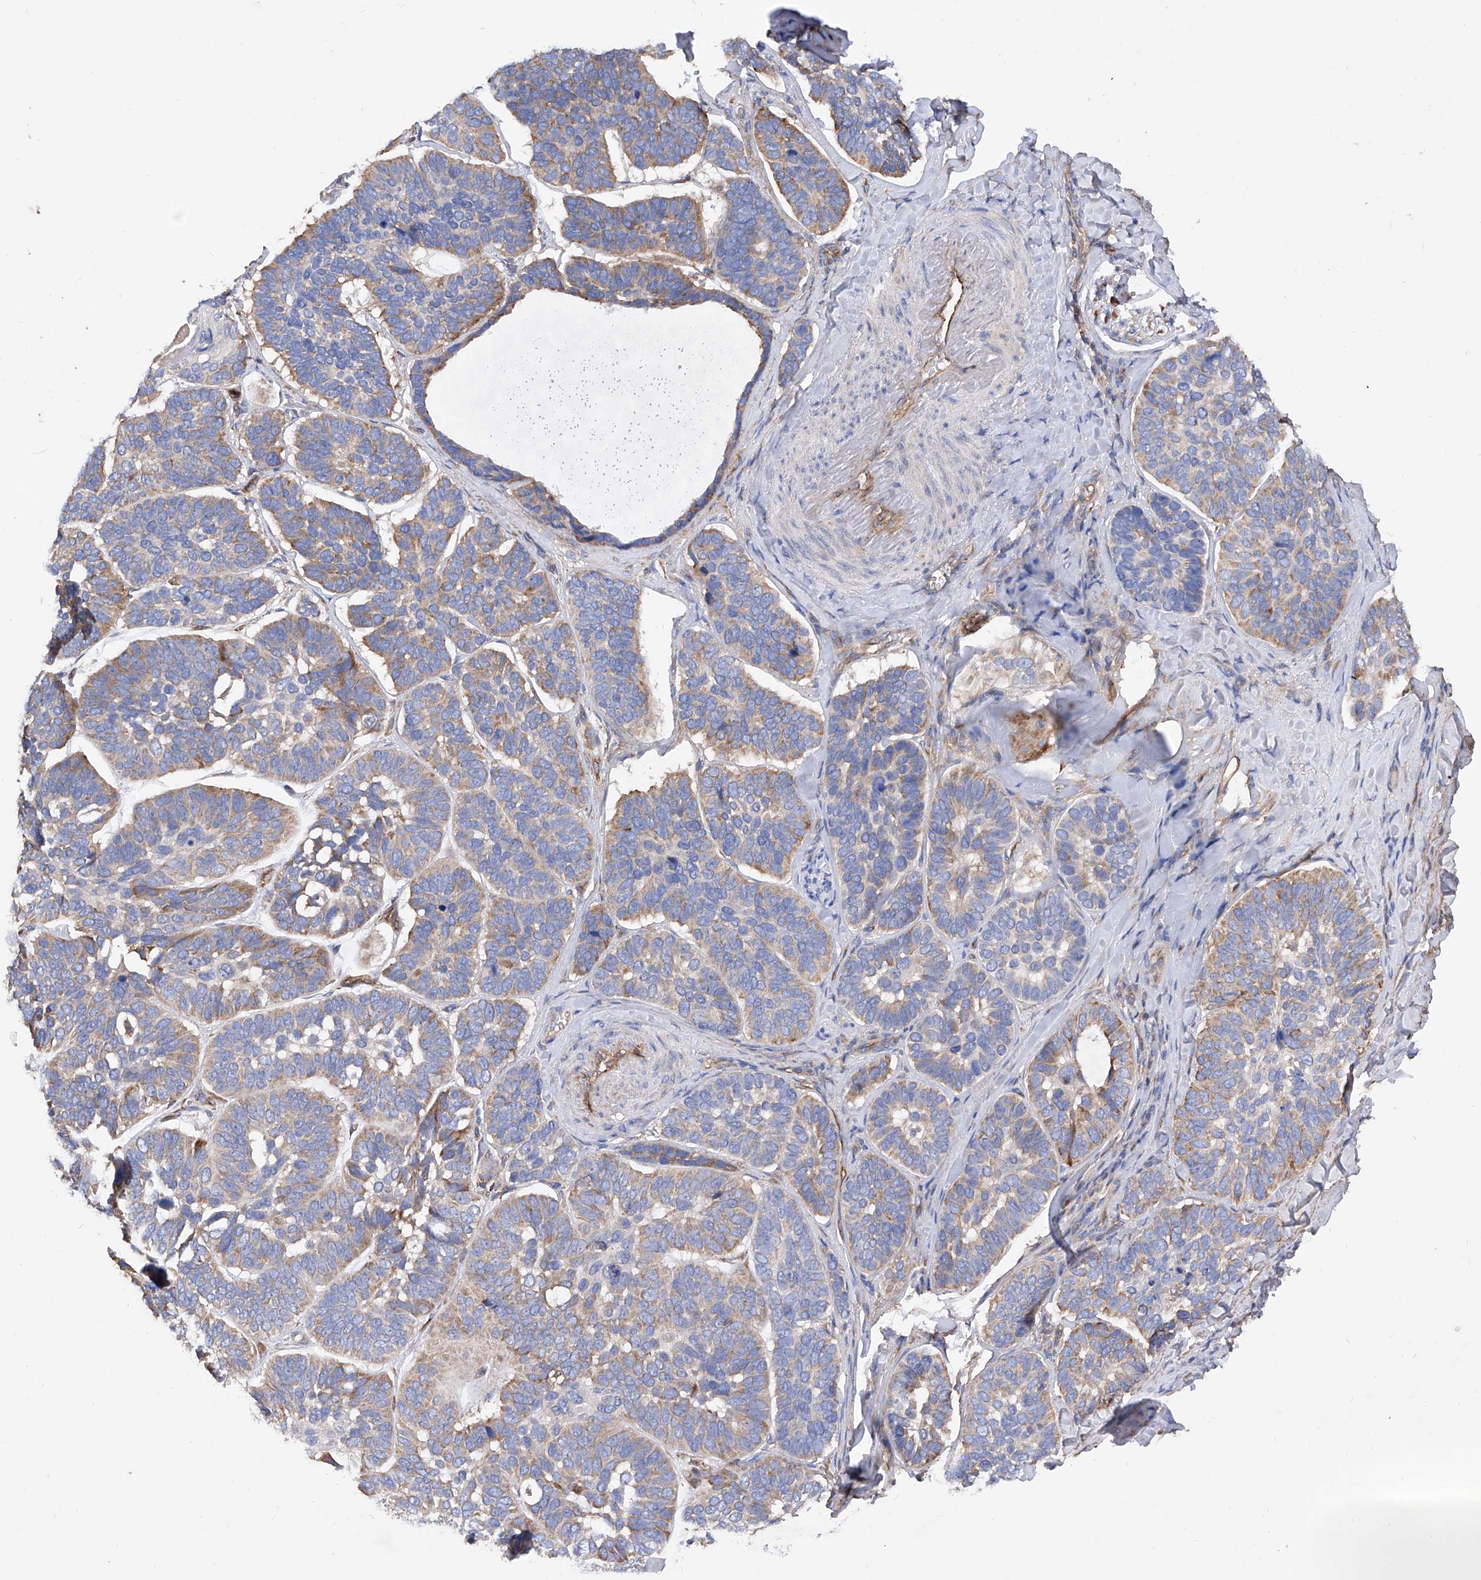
{"staining": {"intensity": "moderate", "quantity": ">75%", "location": "cytoplasmic/membranous"}, "tissue": "skin cancer", "cell_type": "Tumor cells", "image_type": "cancer", "snomed": [{"axis": "morphology", "description": "Basal cell carcinoma"}, {"axis": "topography", "description": "Skin"}], "caption": "Tumor cells show medium levels of moderate cytoplasmic/membranous positivity in about >75% of cells in human skin cancer.", "gene": "INPP5B", "patient": {"sex": "male", "age": 62}}